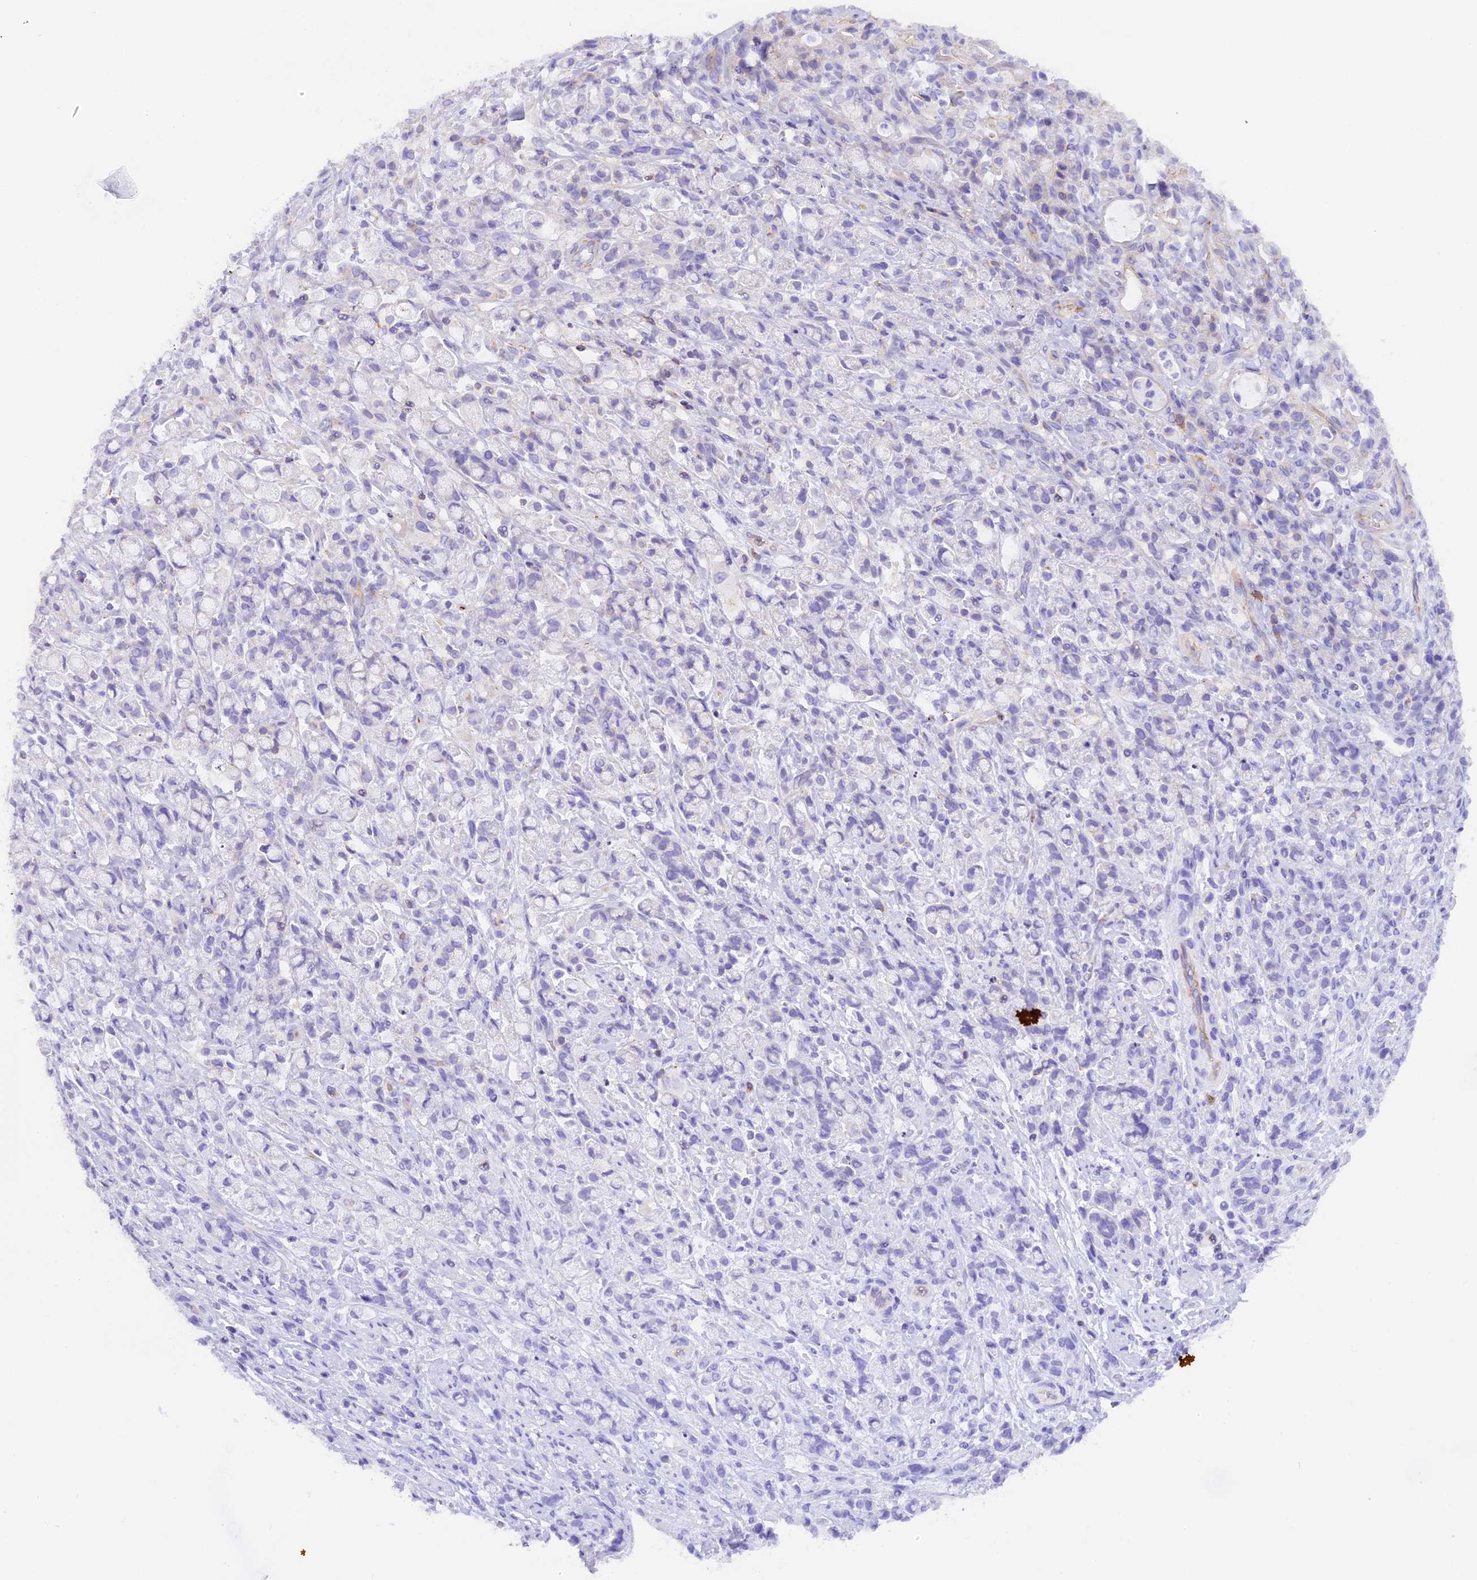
{"staining": {"intensity": "negative", "quantity": "none", "location": "none"}, "tissue": "stomach cancer", "cell_type": "Tumor cells", "image_type": "cancer", "snomed": [{"axis": "morphology", "description": "Adenocarcinoma, NOS"}, {"axis": "topography", "description": "Stomach"}], "caption": "Immunohistochemistry photomicrograph of neoplastic tissue: human stomach cancer (adenocarcinoma) stained with DAB (3,3'-diaminobenzidine) reveals no significant protein staining in tumor cells.", "gene": "FAM193A", "patient": {"sex": "female", "age": 60}}